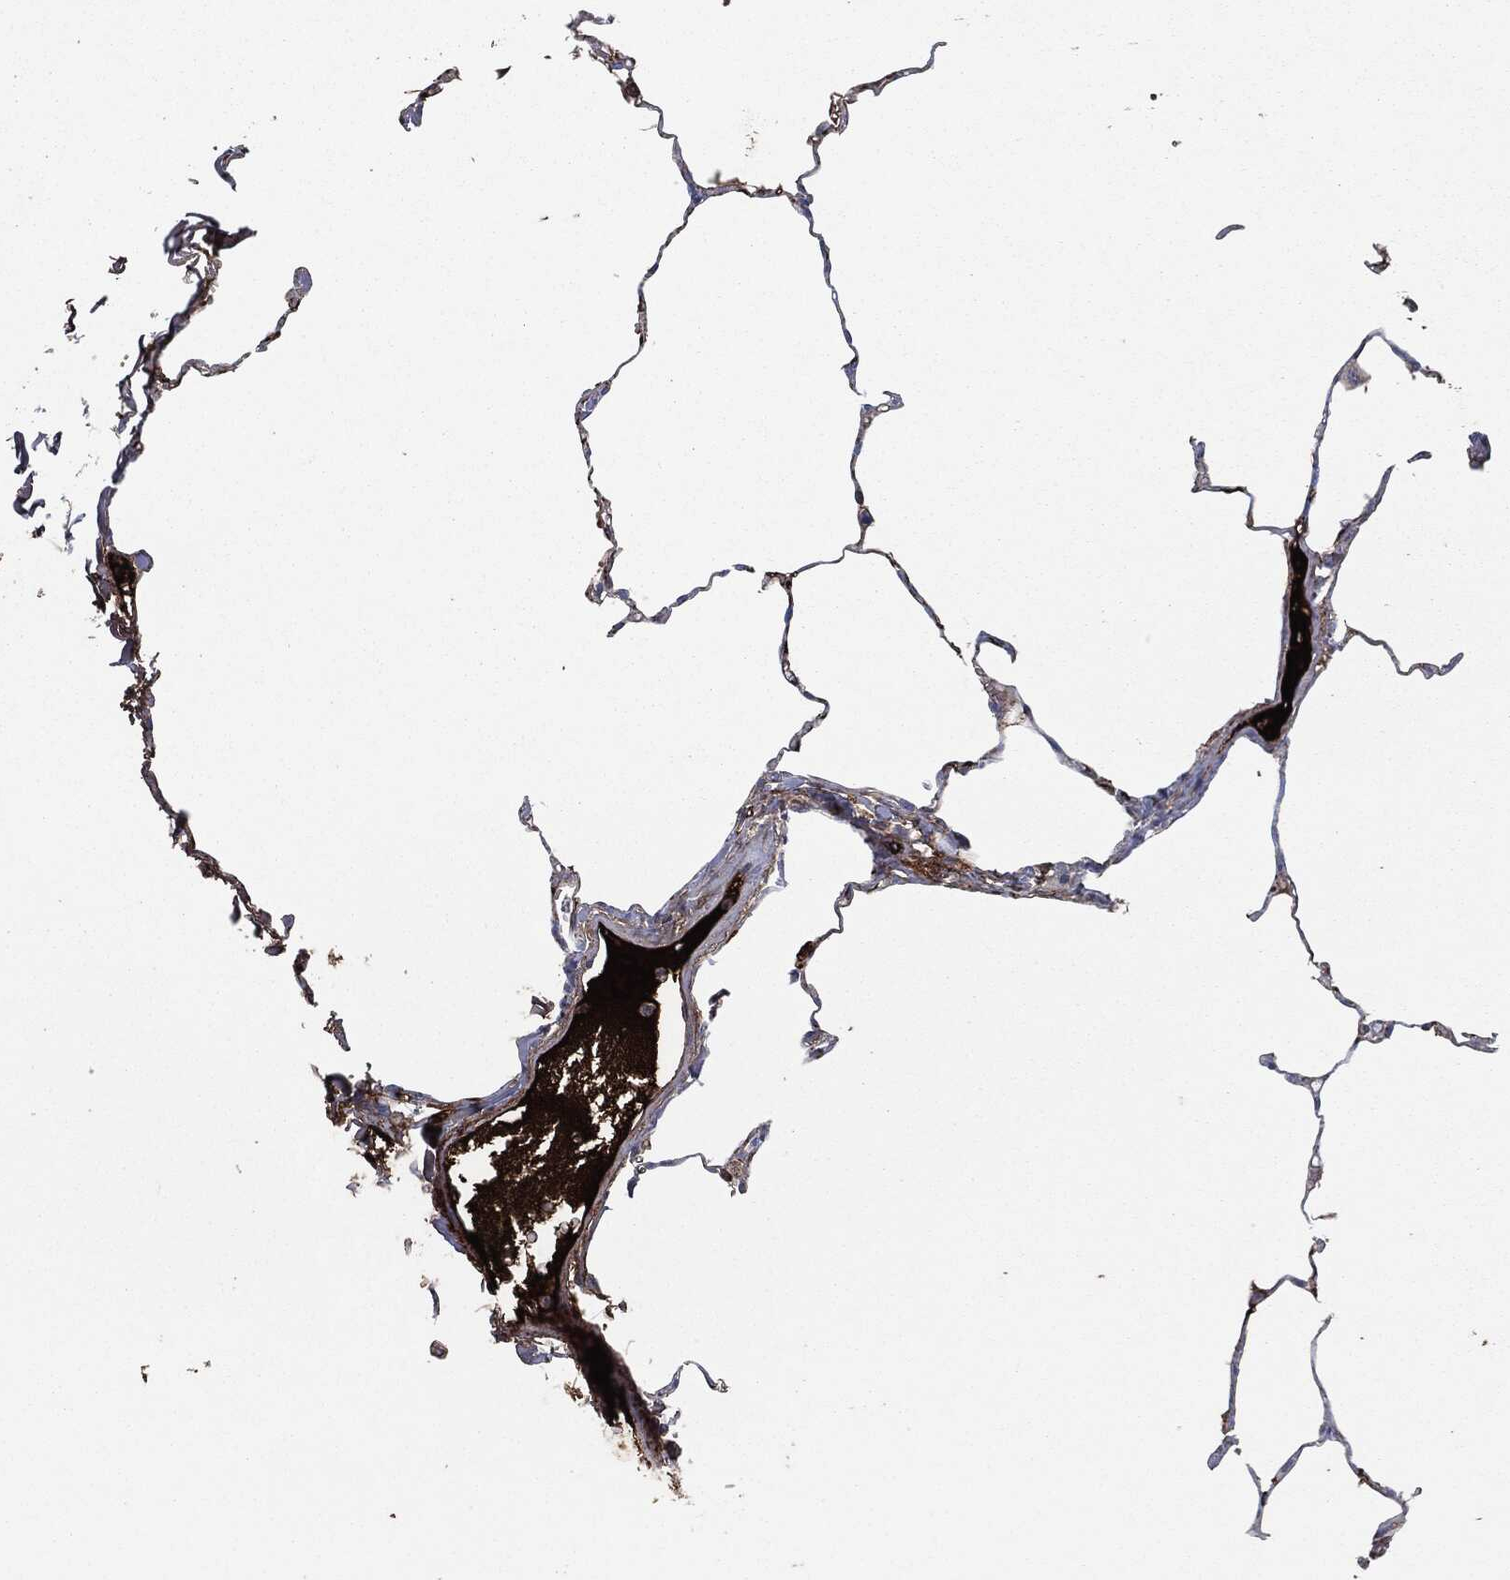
{"staining": {"intensity": "negative", "quantity": "none", "location": "none"}, "tissue": "lung", "cell_type": "Alveolar cells", "image_type": "normal", "snomed": [{"axis": "morphology", "description": "Normal tissue, NOS"}, {"axis": "morphology", "description": "Adenocarcinoma, metastatic, NOS"}, {"axis": "topography", "description": "Lung"}], "caption": "Immunohistochemistry (IHC) of unremarkable lung reveals no positivity in alveolar cells. (DAB (3,3'-diaminobenzidine) immunohistochemistry visualized using brightfield microscopy, high magnification).", "gene": "APOB", "patient": {"sex": "male", "age": 45}}